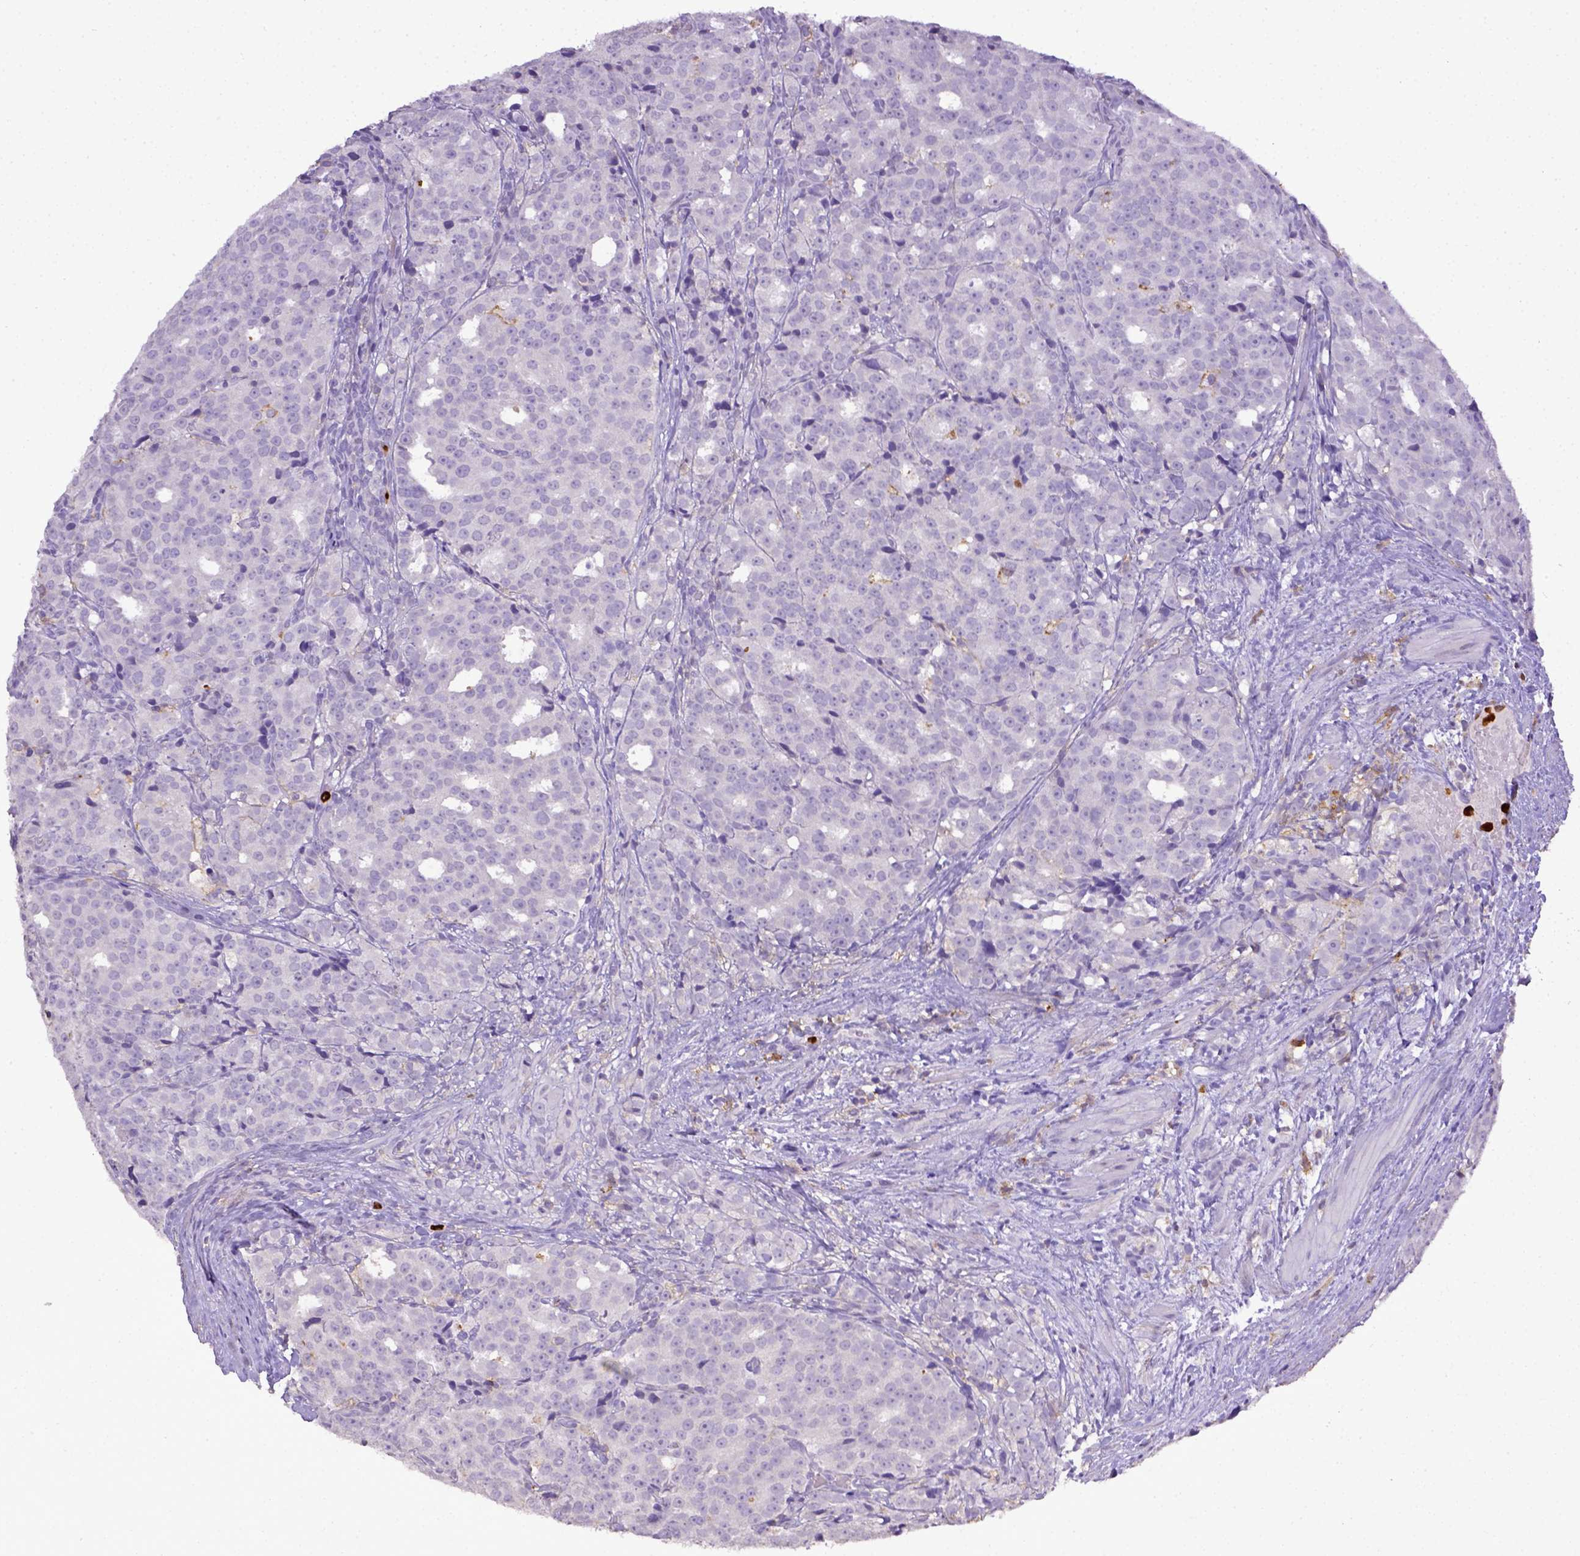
{"staining": {"intensity": "negative", "quantity": "none", "location": "none"}, "tissue": "prostate cancer", "cell_type": "Tumor cells", "image_type": "cancer", "snomed": [{"axis": "morphology", "description": "Adenocarcinoma, High grade"}, {"axis": "topography", "description": "Prostate"}], "caption": "A high-resolution image shows immunohistochemistry staining of prostate cancer (adenocarcinoma (high-grade)), which exhibits no significant expression in tumor cells.", "gene": "ITGAM", "patient": {"sex": "male", "age": 53}}